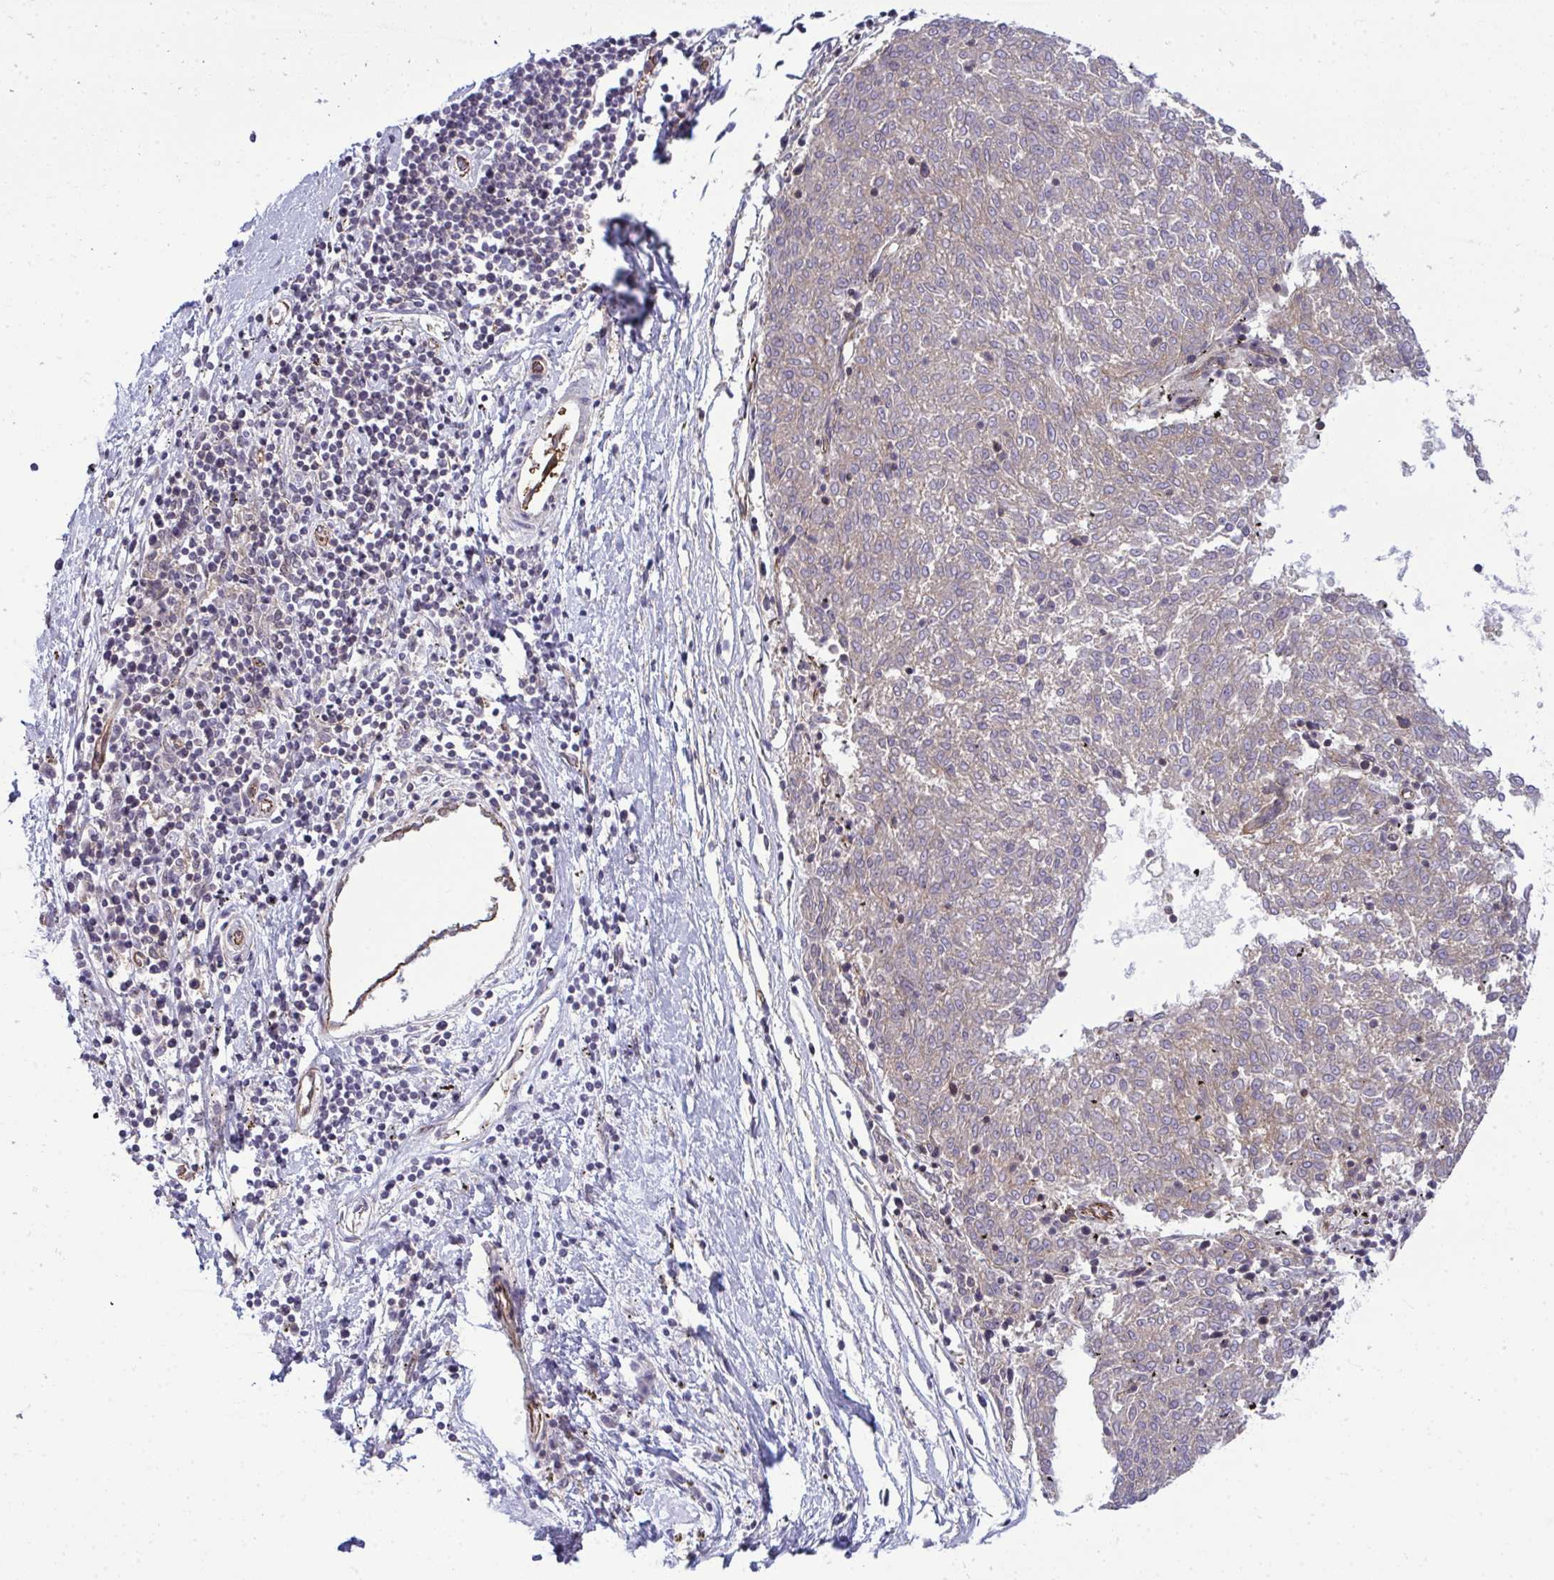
{"staining": {"intensity": "weak", "quantity": "<25%", "location": "cytoplasmic/membranous"}, "tissue": "melanoma", "cell_type": "Tumor cells", "image_type": "cancer", "snomed": [{"axis": "morphology", "description": "Malignant melanoma, NOS"}, {"axis": "topography", "description": "Skin"}], "caption": "Micrograph shows no protein staining in tumor cells of melanoma tissue.", "gene": "FUT10", "patient": {"sex": "female", "age": 72}}